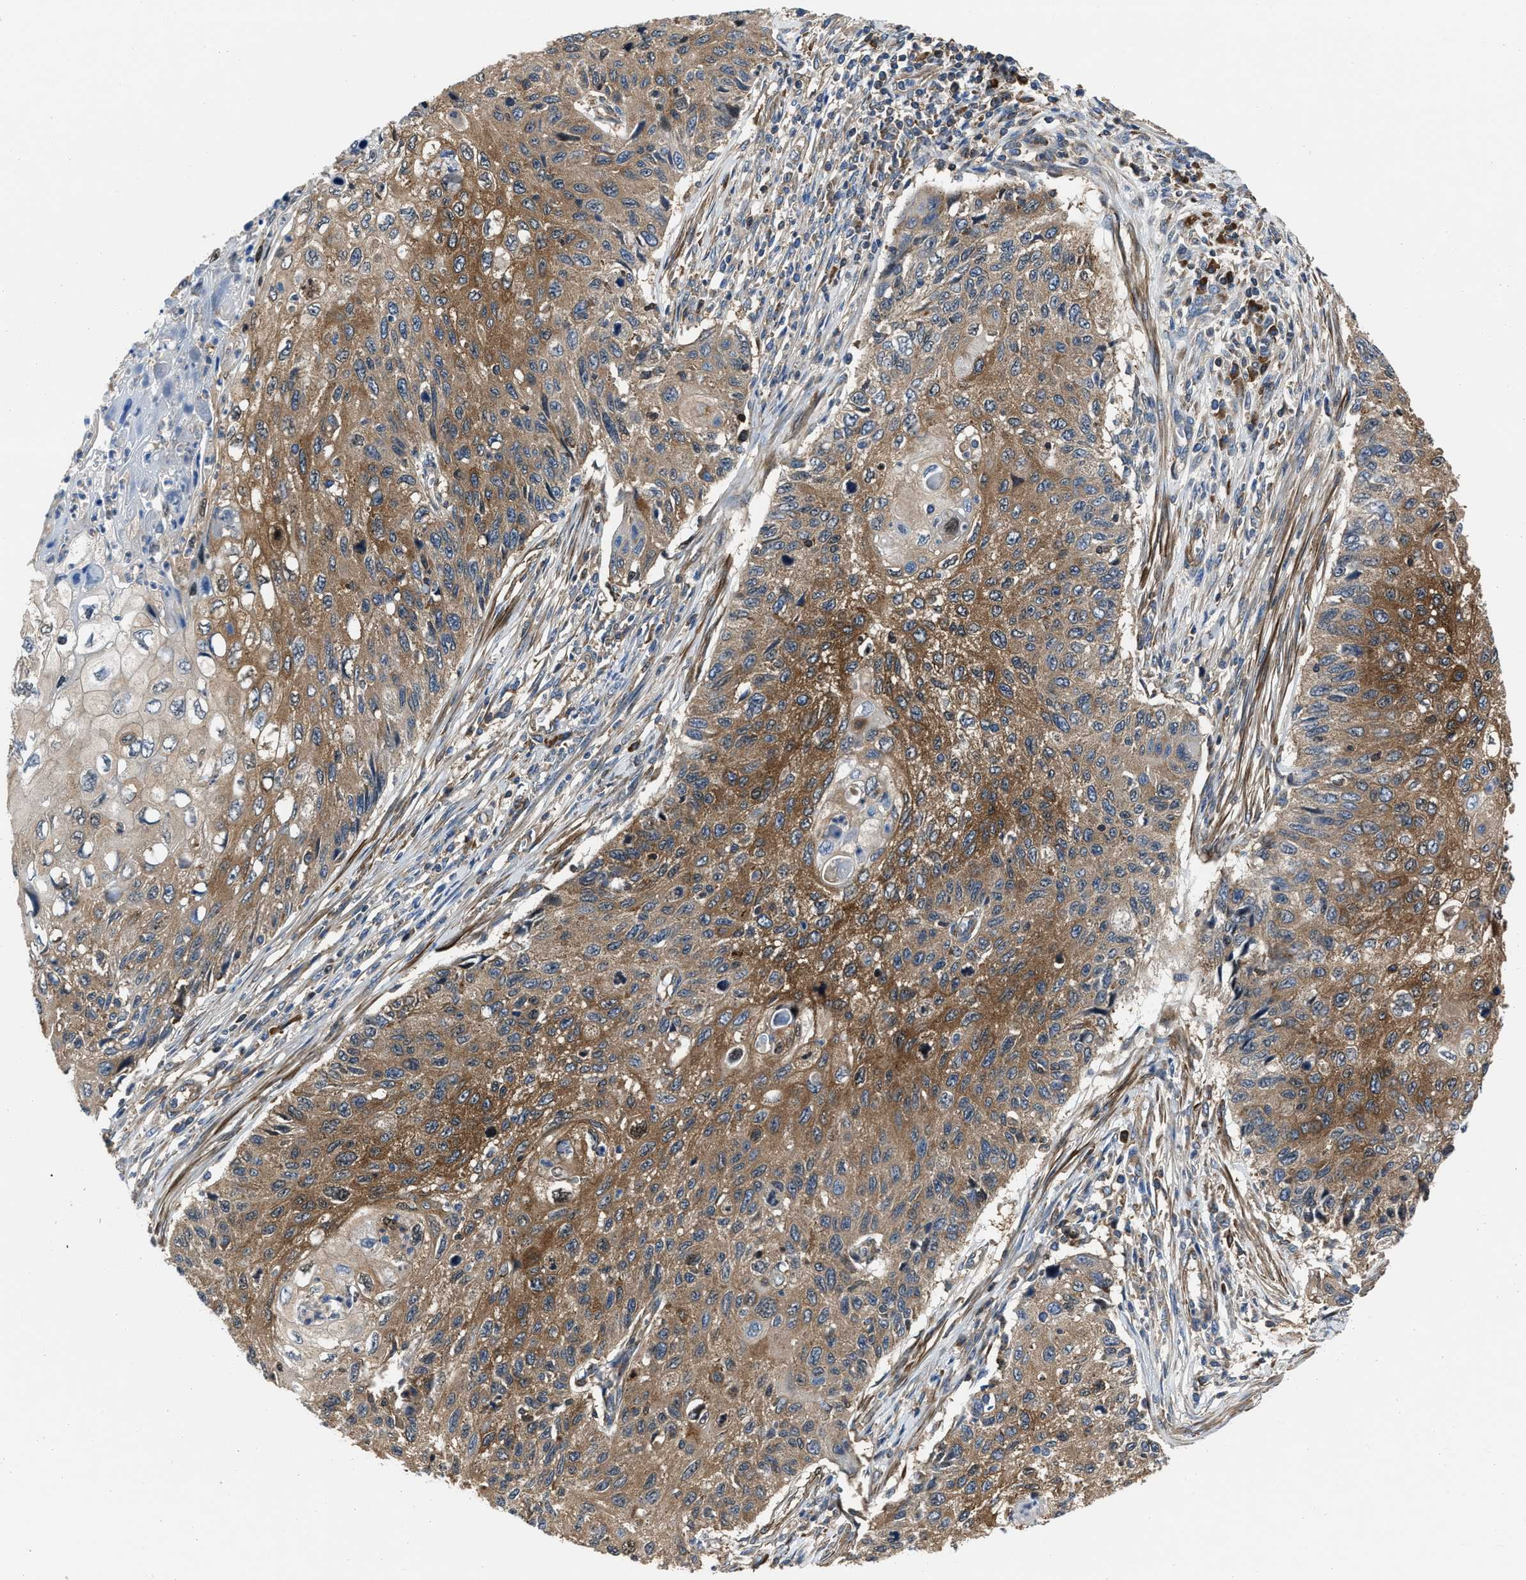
{"staining": {"intensity": "moderate", "quantity": ">75%", "location": "cytoplasmic/membranous"}, "tissue": "cervical cancer", "cell_type": "Tumor cells", "image_type": "cancer", "snomed": [{"axis": "morphology", "description": "Squamous cell carcinoma, NOS"}, {"axis": "topography", "description": "Cervix"}], "caption": "Cervical squamous cell carcinoma was stained to show a protein in brown. There is medium levels of moderate cytoplasmic/membranous staining in about >75% of tumor cells. Immunohistochemistry stains the protein in brown and the nuclei are stained blue.", "gene": "YARS1", "patient": {"sex": "female", "age": 70}}